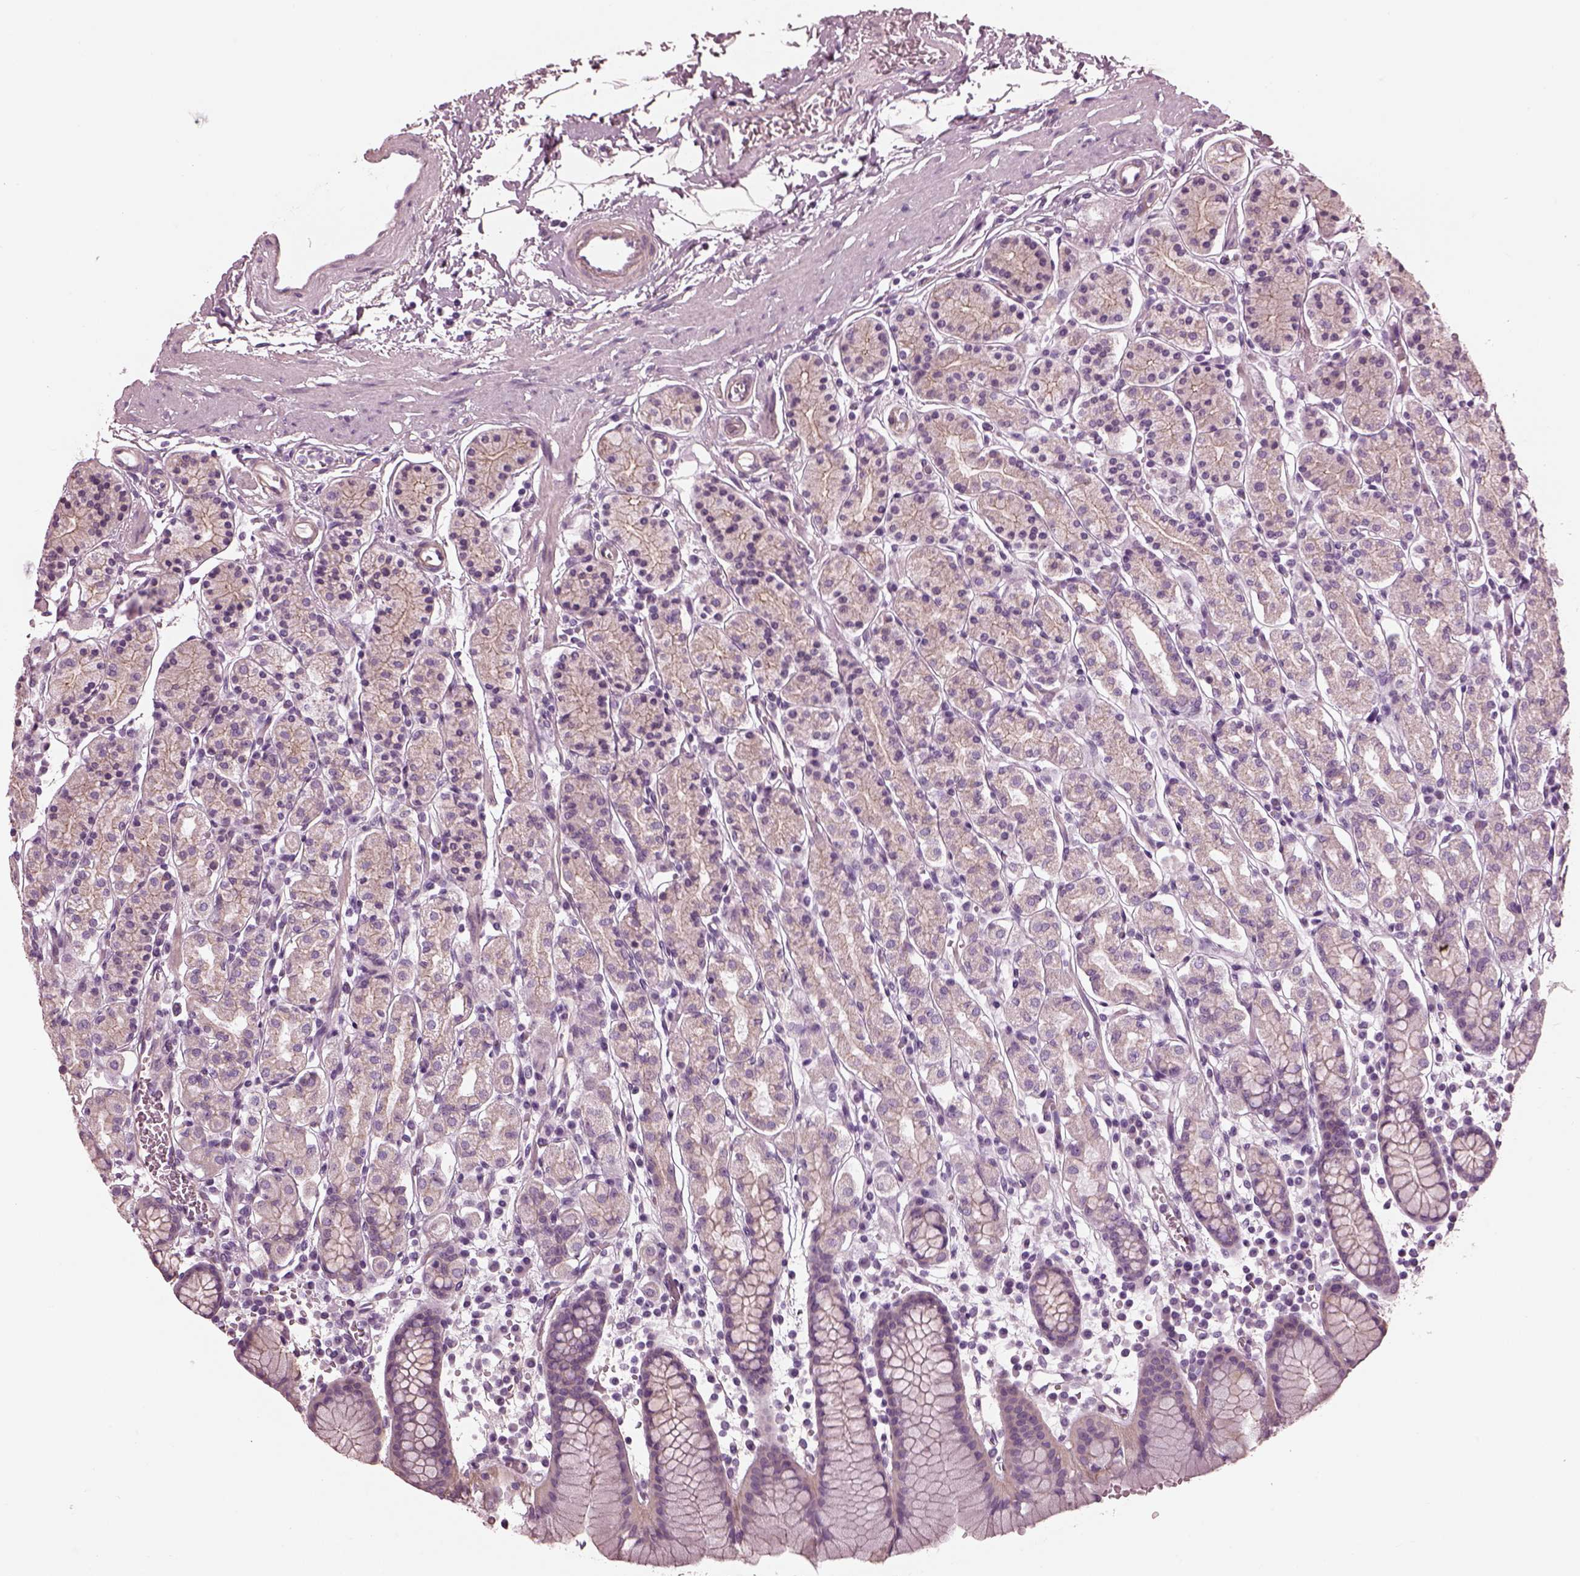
{"staining": {"intensity": "negative", "quantity": "none", "location": "none"}, "tissue": "stomach", "cell_type": "Glandular cells", "image_type": "normal", "snomed": [{"axis": "morphology", "description": "Normal tissue, NOS"}, {"axis": "topography", "description": "Stomach, upper"}, {"axis": "topography", "description": "Stomach"}], "caption": "High power microscopy photomicrograph of an immunohistochemistry (IHC) photomicrograph of normal stomach, revealing no significant expression in glandular cells.", "gene": "BFSP1", "patient": {"sex": "male", "age": 62}}